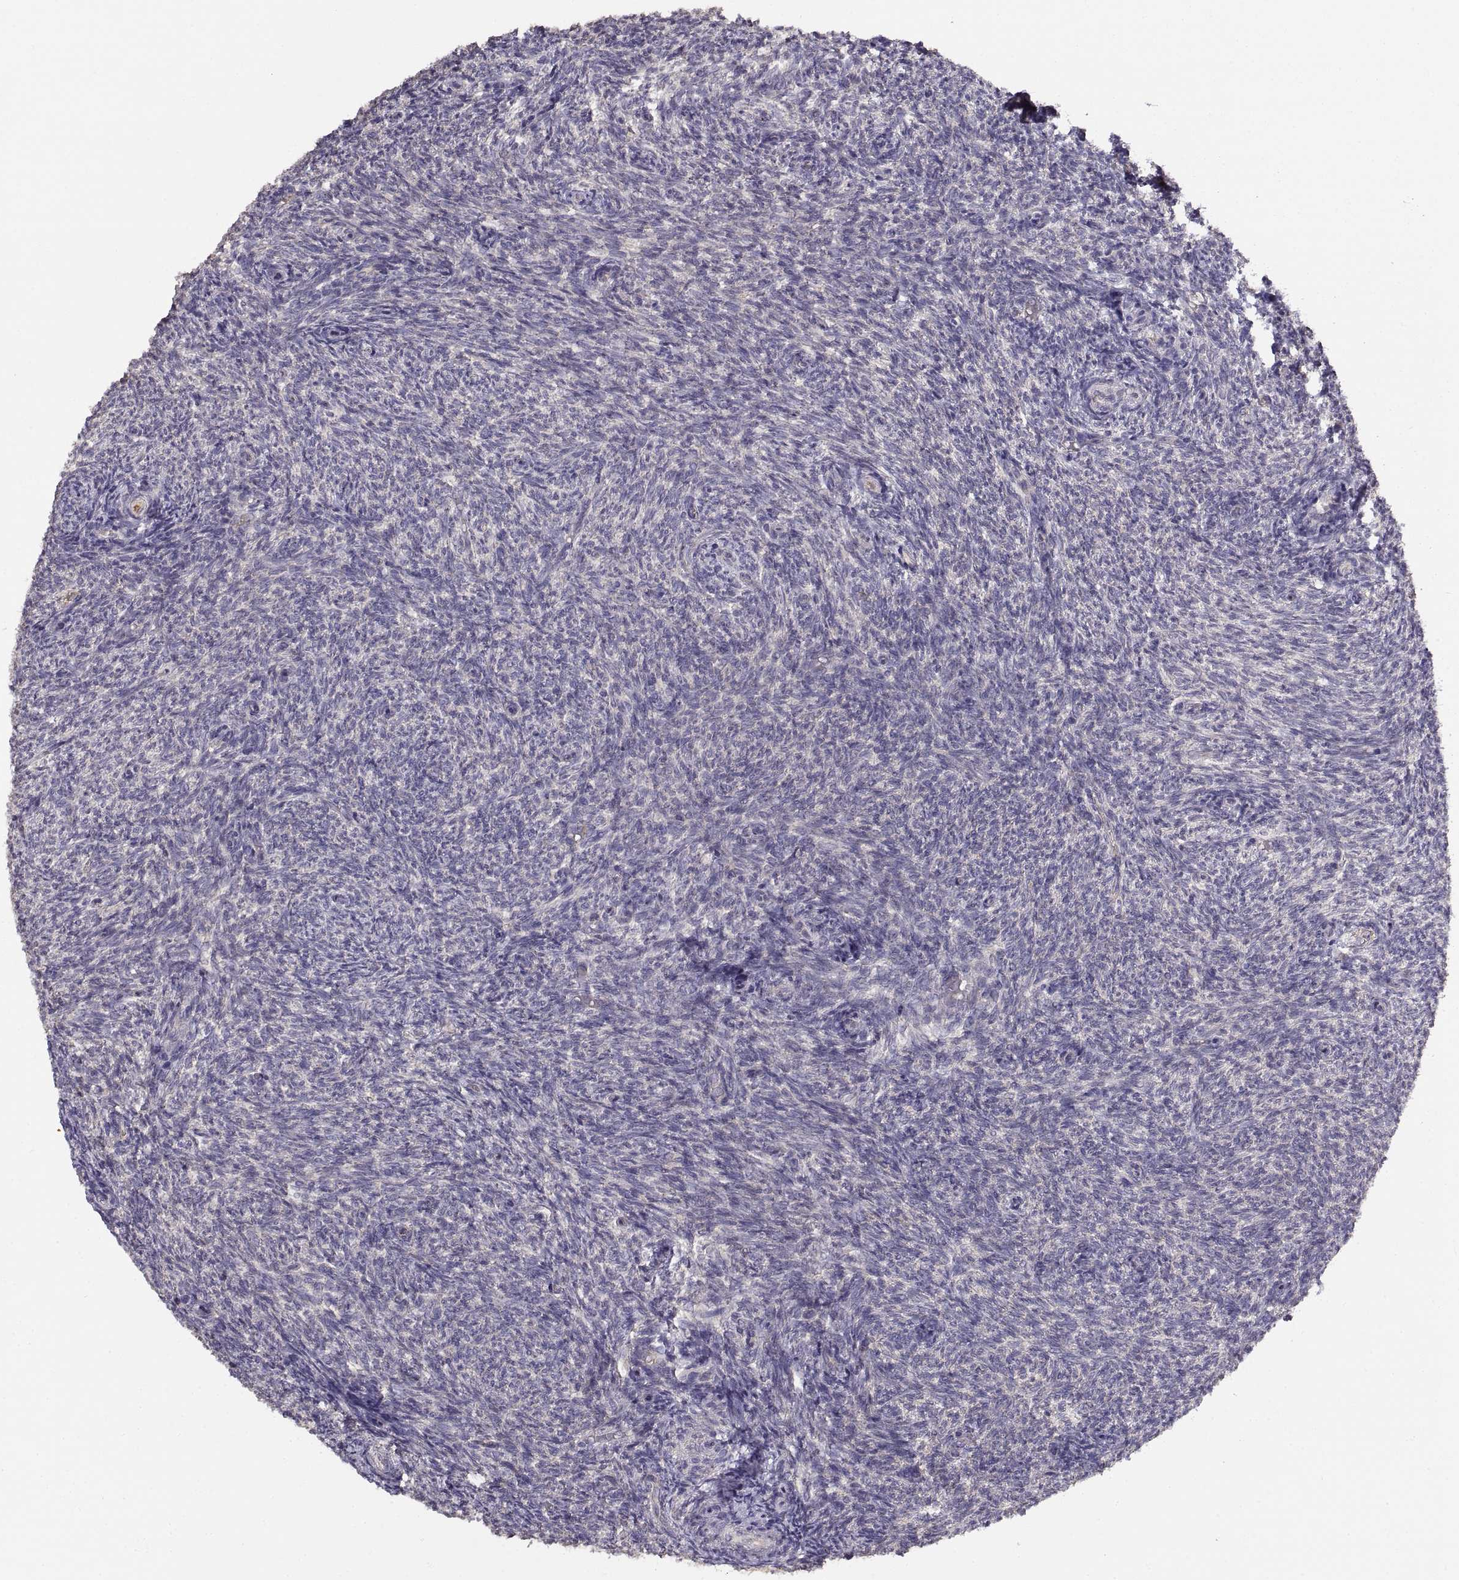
{"staining": {"intensity": "moderate", "quantity": "<25%", "location": "cytoplasmic/membranous"}, "tissue": "ovary", "cell_type": "Follicle cells", "image_type": "normal", "snomed": [{"axis": "morphology", "description": "Normal tissue, NOS"}, {"axis": "topography", "description": "Ovary"}], "caption": "IHC (DAB (3,3'-diaminobenzidine)) staining of unremarkable human ovary exhibits moderate cytoplasmic/membranous protein expression in about <25% of follicle cells. The protein is stained brown, and the nuclei are stained in blue (DAB (3,3'-diaminobenzidine) IHC with brightfield microscopy, high magnification).", "gene": "NMNAT2", "patient": {"sex": "female", "age": 39}}